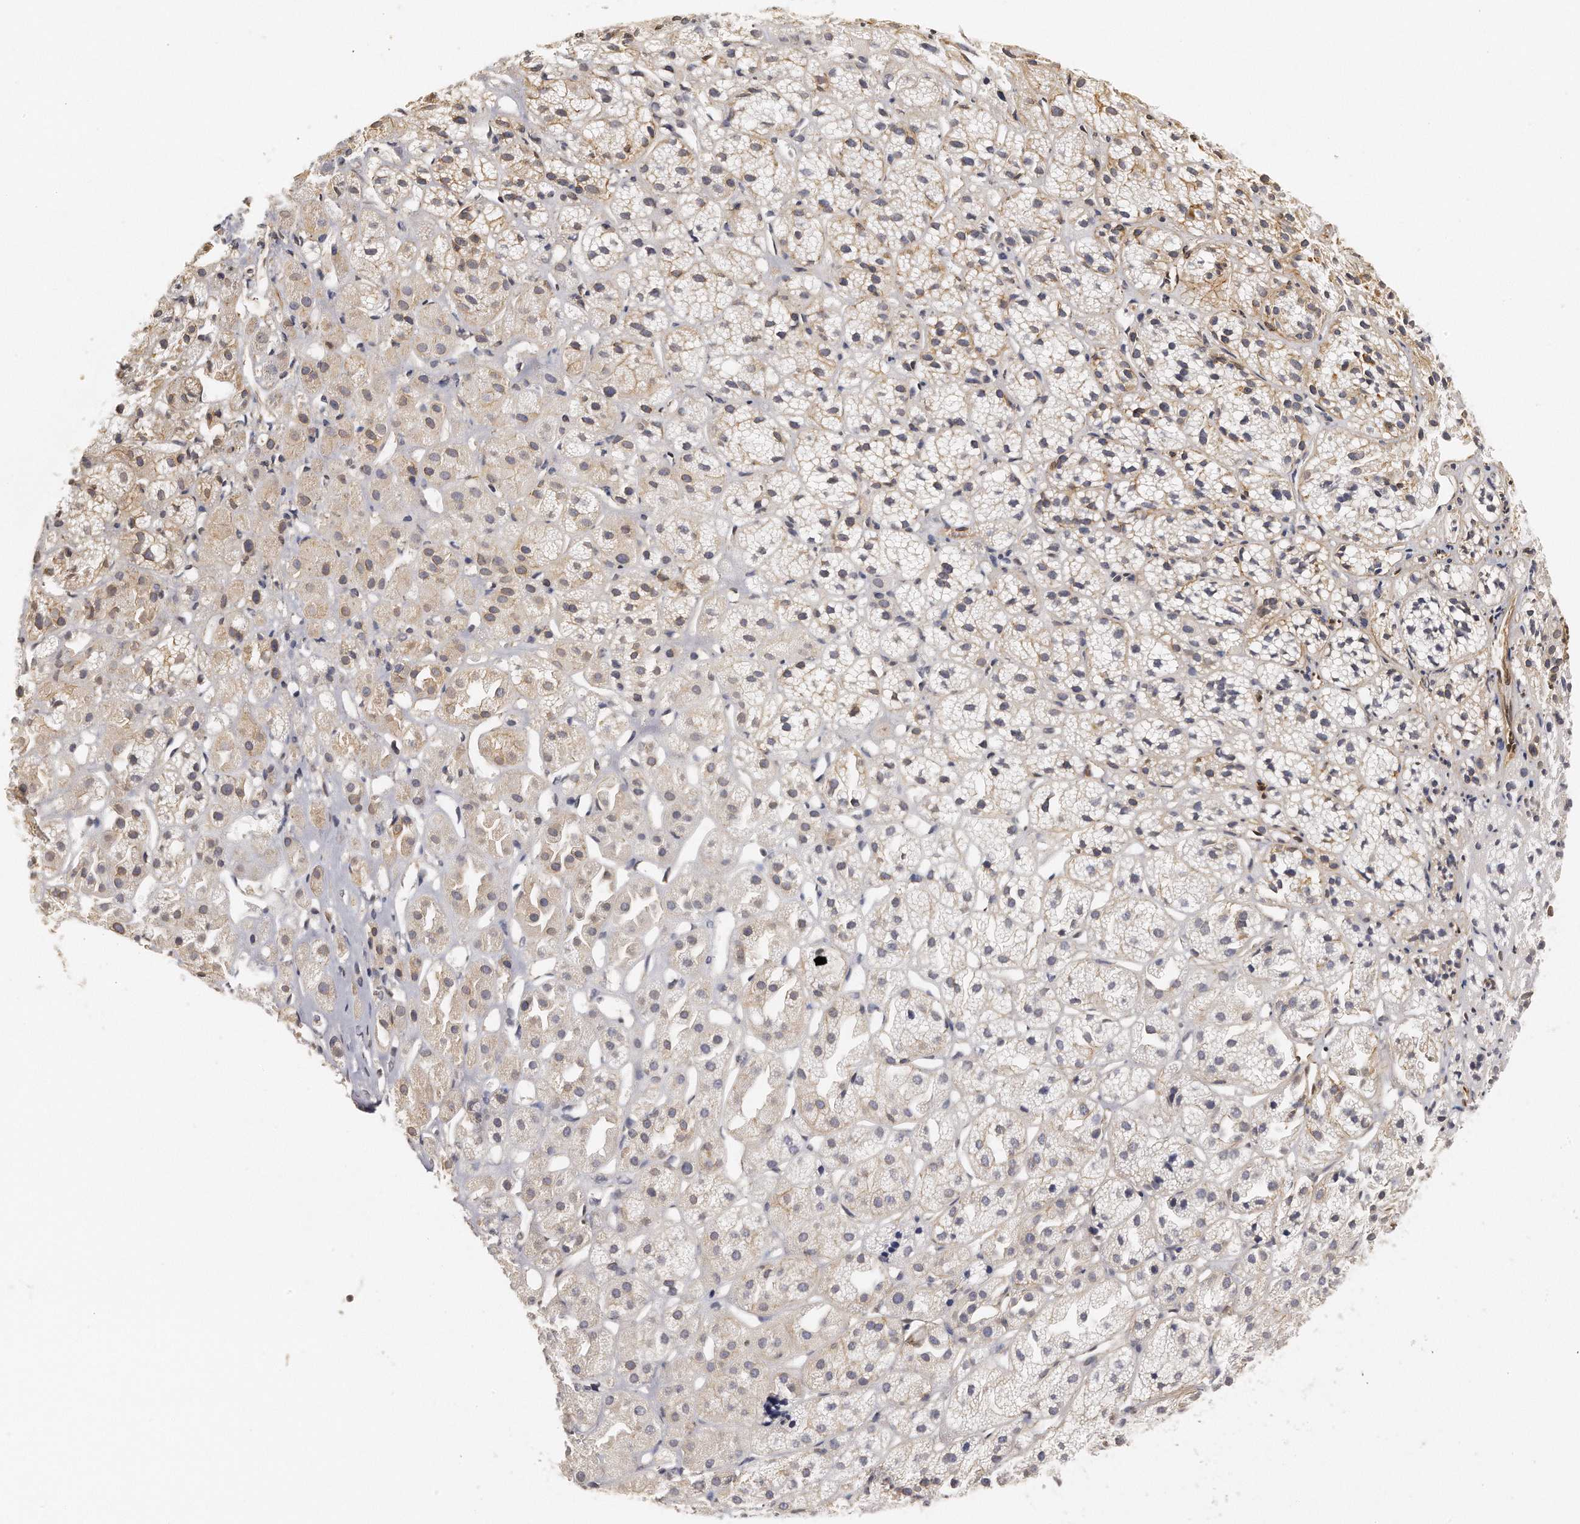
{"staining": {"intensity": "moderate", "quantity": "25%-75%", "location": "cytoplasmic/membranous"}, "tissue": "adrenal gland", "cell_type": "Glandular cells", "image_type": "normal", "snomed": [{"axis": "morphology", "description": "Normal tissue, NOS"}, {"axis": "topography", "description": "Adrenal gland"}], "caption": "Immunohistochemical staining of unremarkable human adrenal gland demonstrates medium levels of moderate cytoplasmic/membranous staining in about 25%-75% of glandular cells.", "gene": "CHST7", "patient": {"sex": "female", "age": 71}}